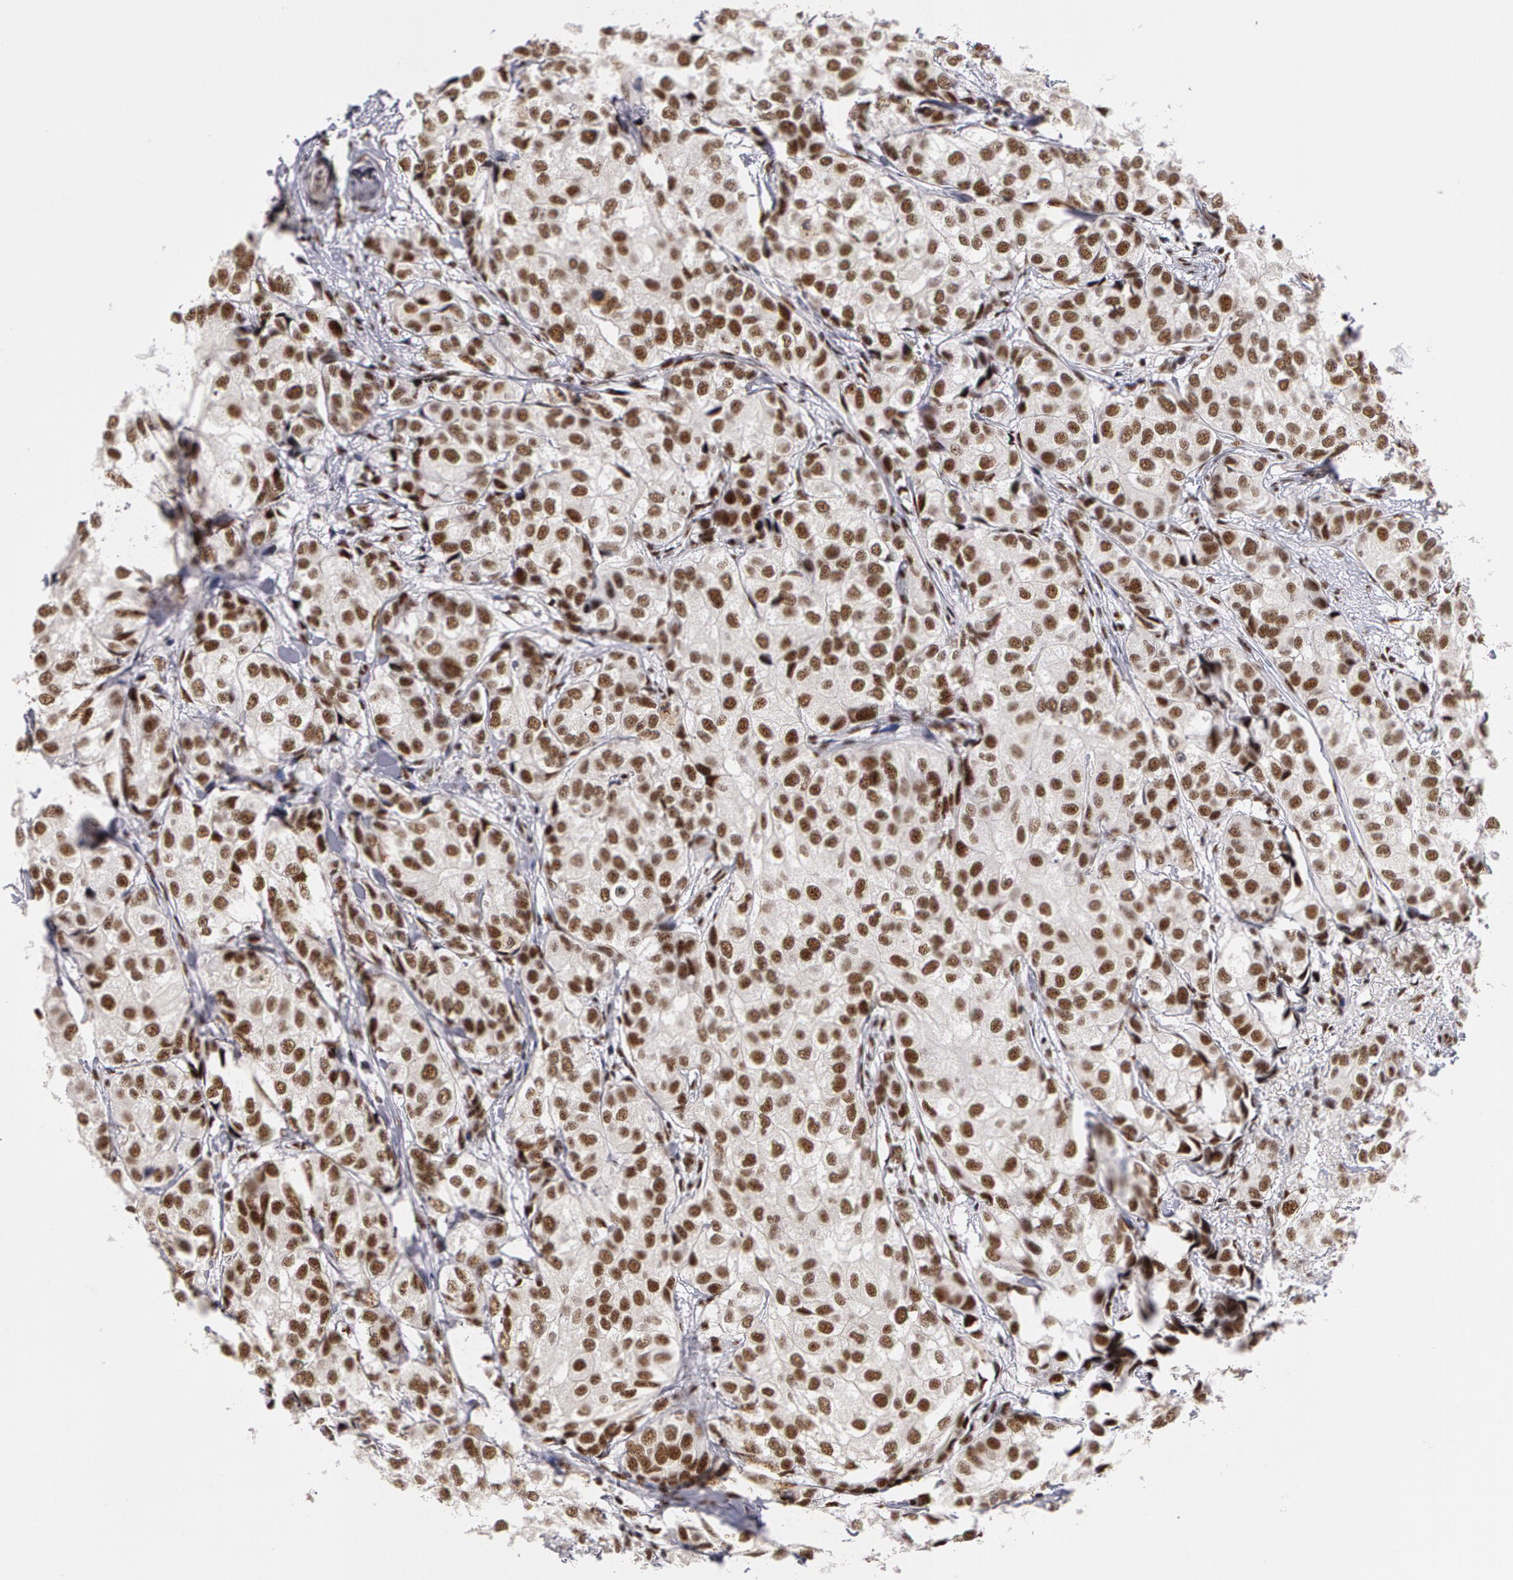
{"staining": {"intensity": "moderate", "quantity": ">75%", "location": "nuclear"}, "tissue": "breast cancer", "cell_type": "Tumor cells", "image_type": "cancer", "snomed": [{"axis": "morphology", "description": "Duct carcinoma"}, {"axis": "topography", "description": "Breast"}], "caption": "Infiltrating ductal carcinoma (breast) was stained to show a protein in brown. There is medium levels of moderate nuclear staining in about >75% of tumor cells.", "gene": "PNN", "patient": {"sex": "female", "age": 68}}